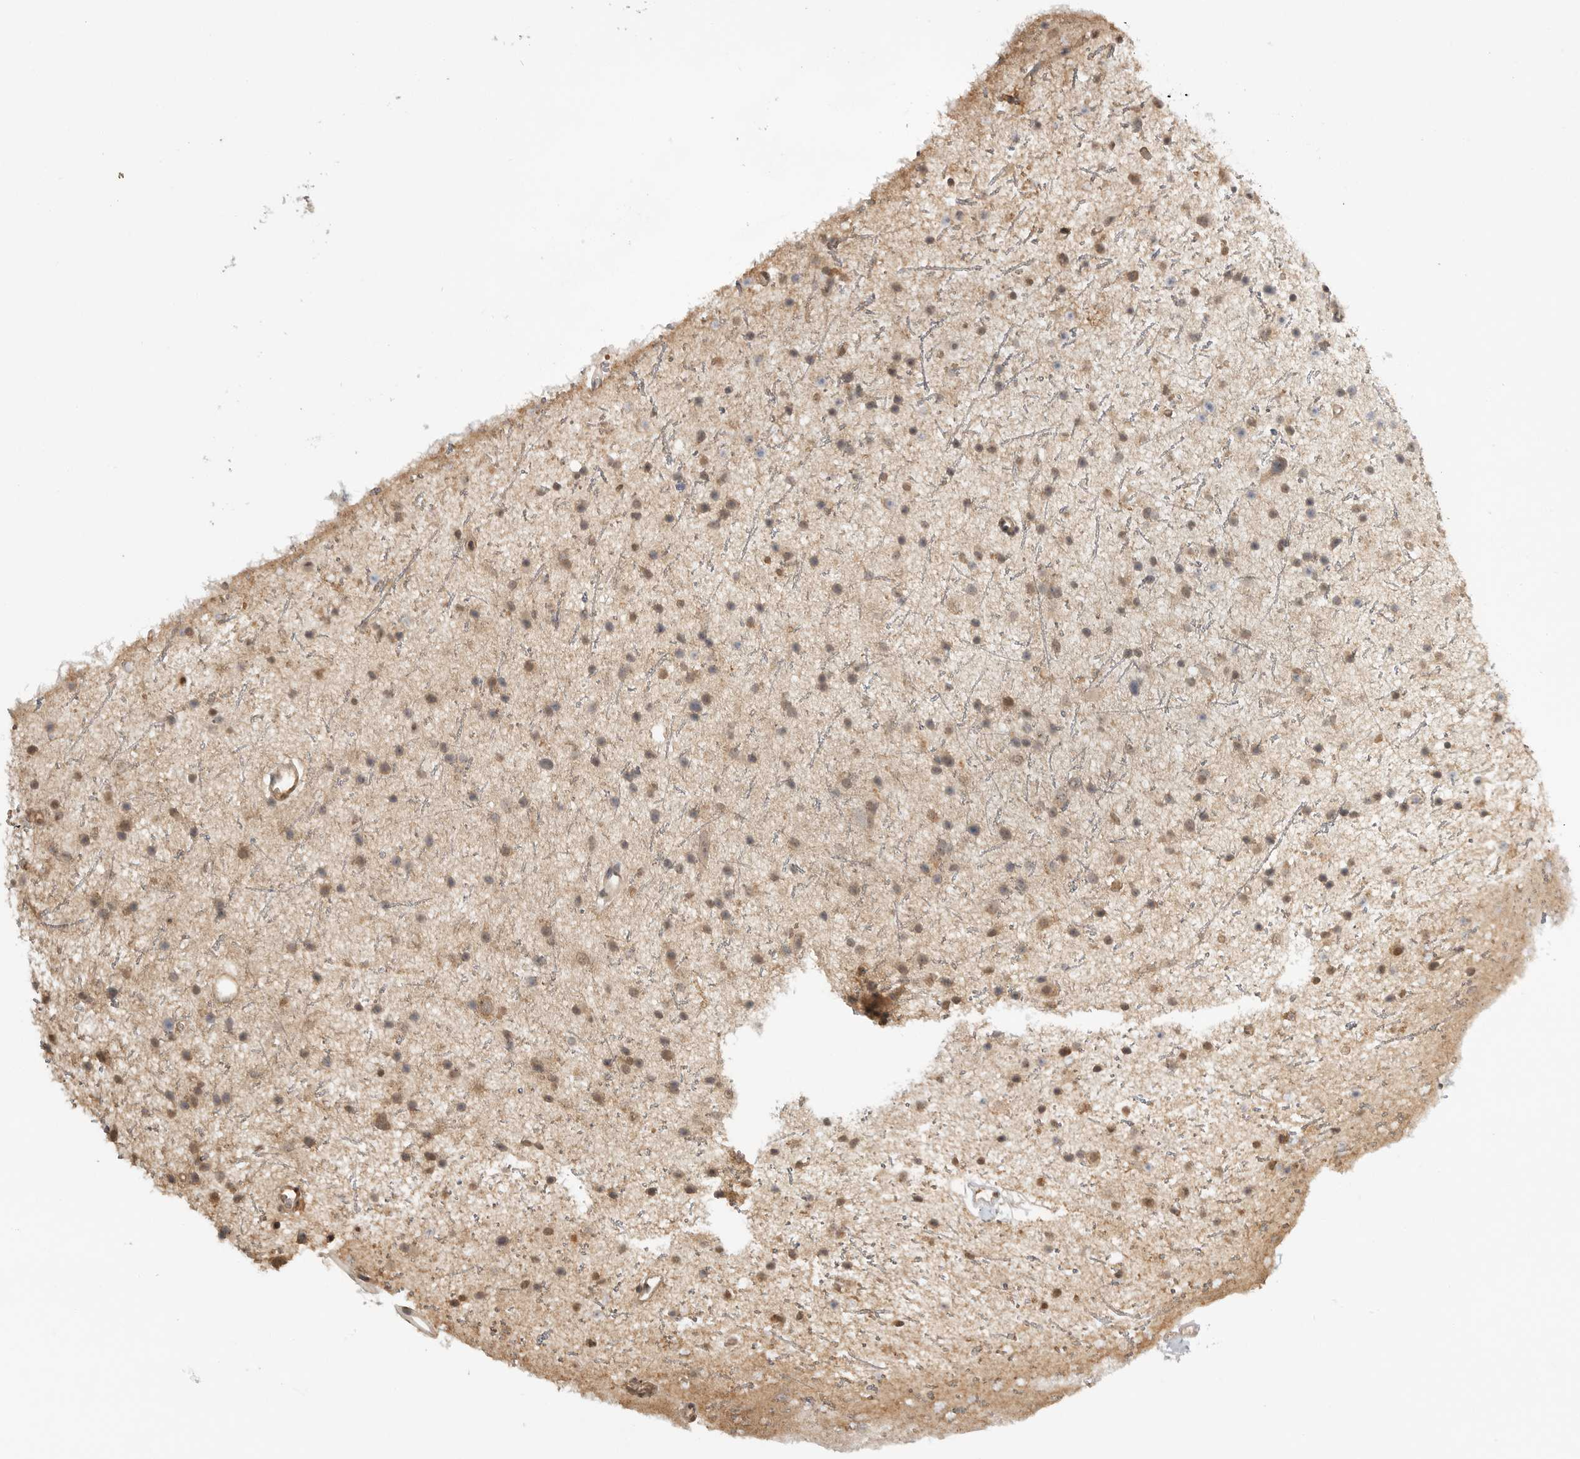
{"staining": {"intensity": "weak", "quantity": ">75%", "location": "cytoplasmic/membranous,nuclear"}, "tissue": "glioma", "cell_type": "Tumor cells", "image_type": "cancer", "snomed": [{"axis": "morphology", "description": "Glioma, malignant, Low grade"}, {"axis": "topography", "description": "Cerebral cortex"}], "caption": "Immunohistochemistry (IHC) micrograph of neoplastic tissue: glioma stained using IHC demonstrates low levels of weak protein expression localized specifically in the cytoplasmic/membranous and nuclear of tumor cells, appearing as a cytoplasmic/membranous and nuclear brown color.", "gene": "ASPSCR1", "patient": {"sex": "female", "age": 39}}